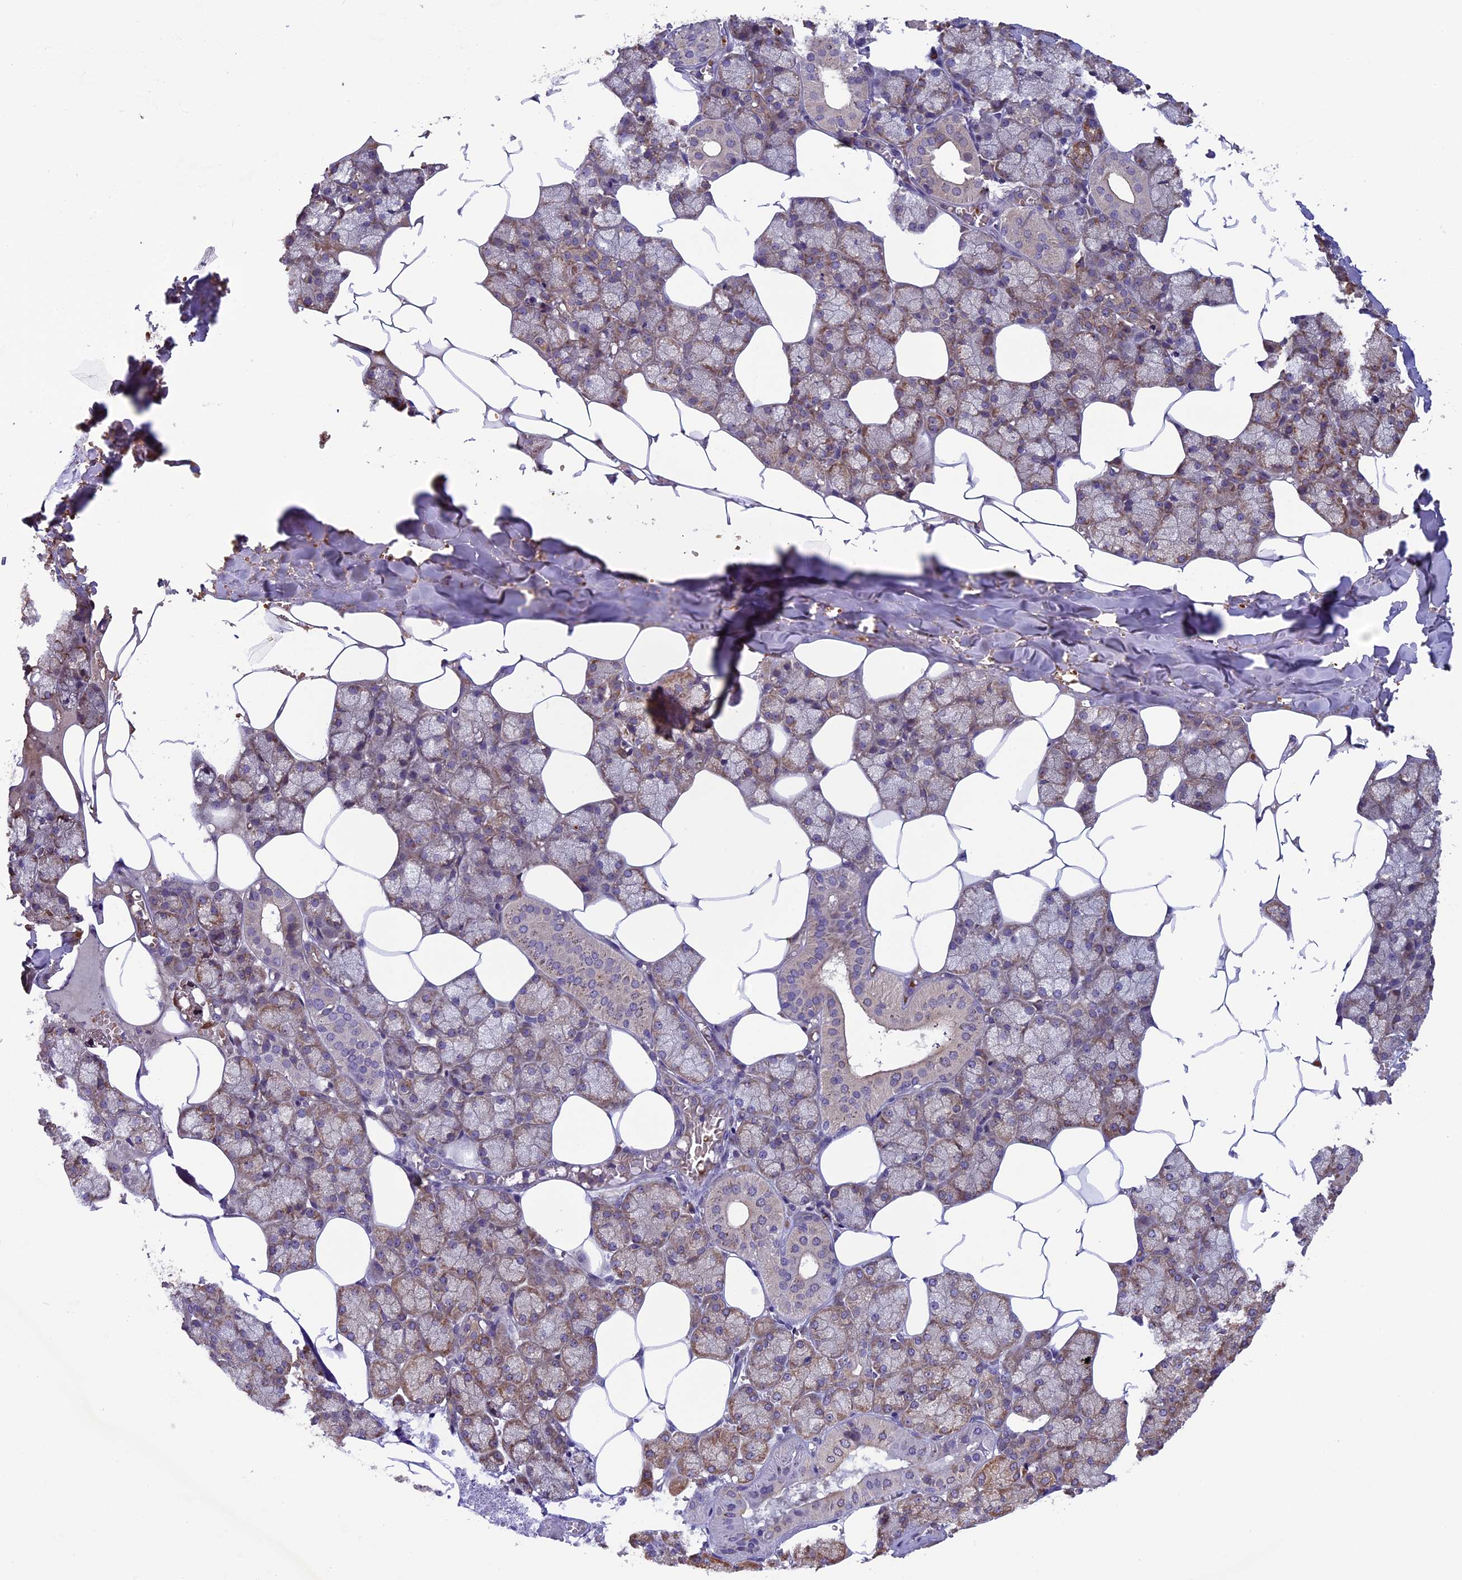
{"staining": {"intensity": "moderate", "quantity": "25%-75%", "location": "cytoplasmic/membranous"}, "tissue": "salivary gland", "cell_type": "Glandular cells", "image_type": "normal", "snomed": [{"axis": "morphology", "description": "Normal tissue, NOS"}, {"axis": "topography", "description": "Salivary gland"}], "caption": "Immunohistochemistry (IHC) histopathology image of benign human salivary gland stained for a protein (brown), which reveals medium levels of moderate cytoplasmic/membranous positivity in about 25%-75% of glandular cells.", "gene": "CCDC9B", "patient": {"sex": "male", "age": 62}}